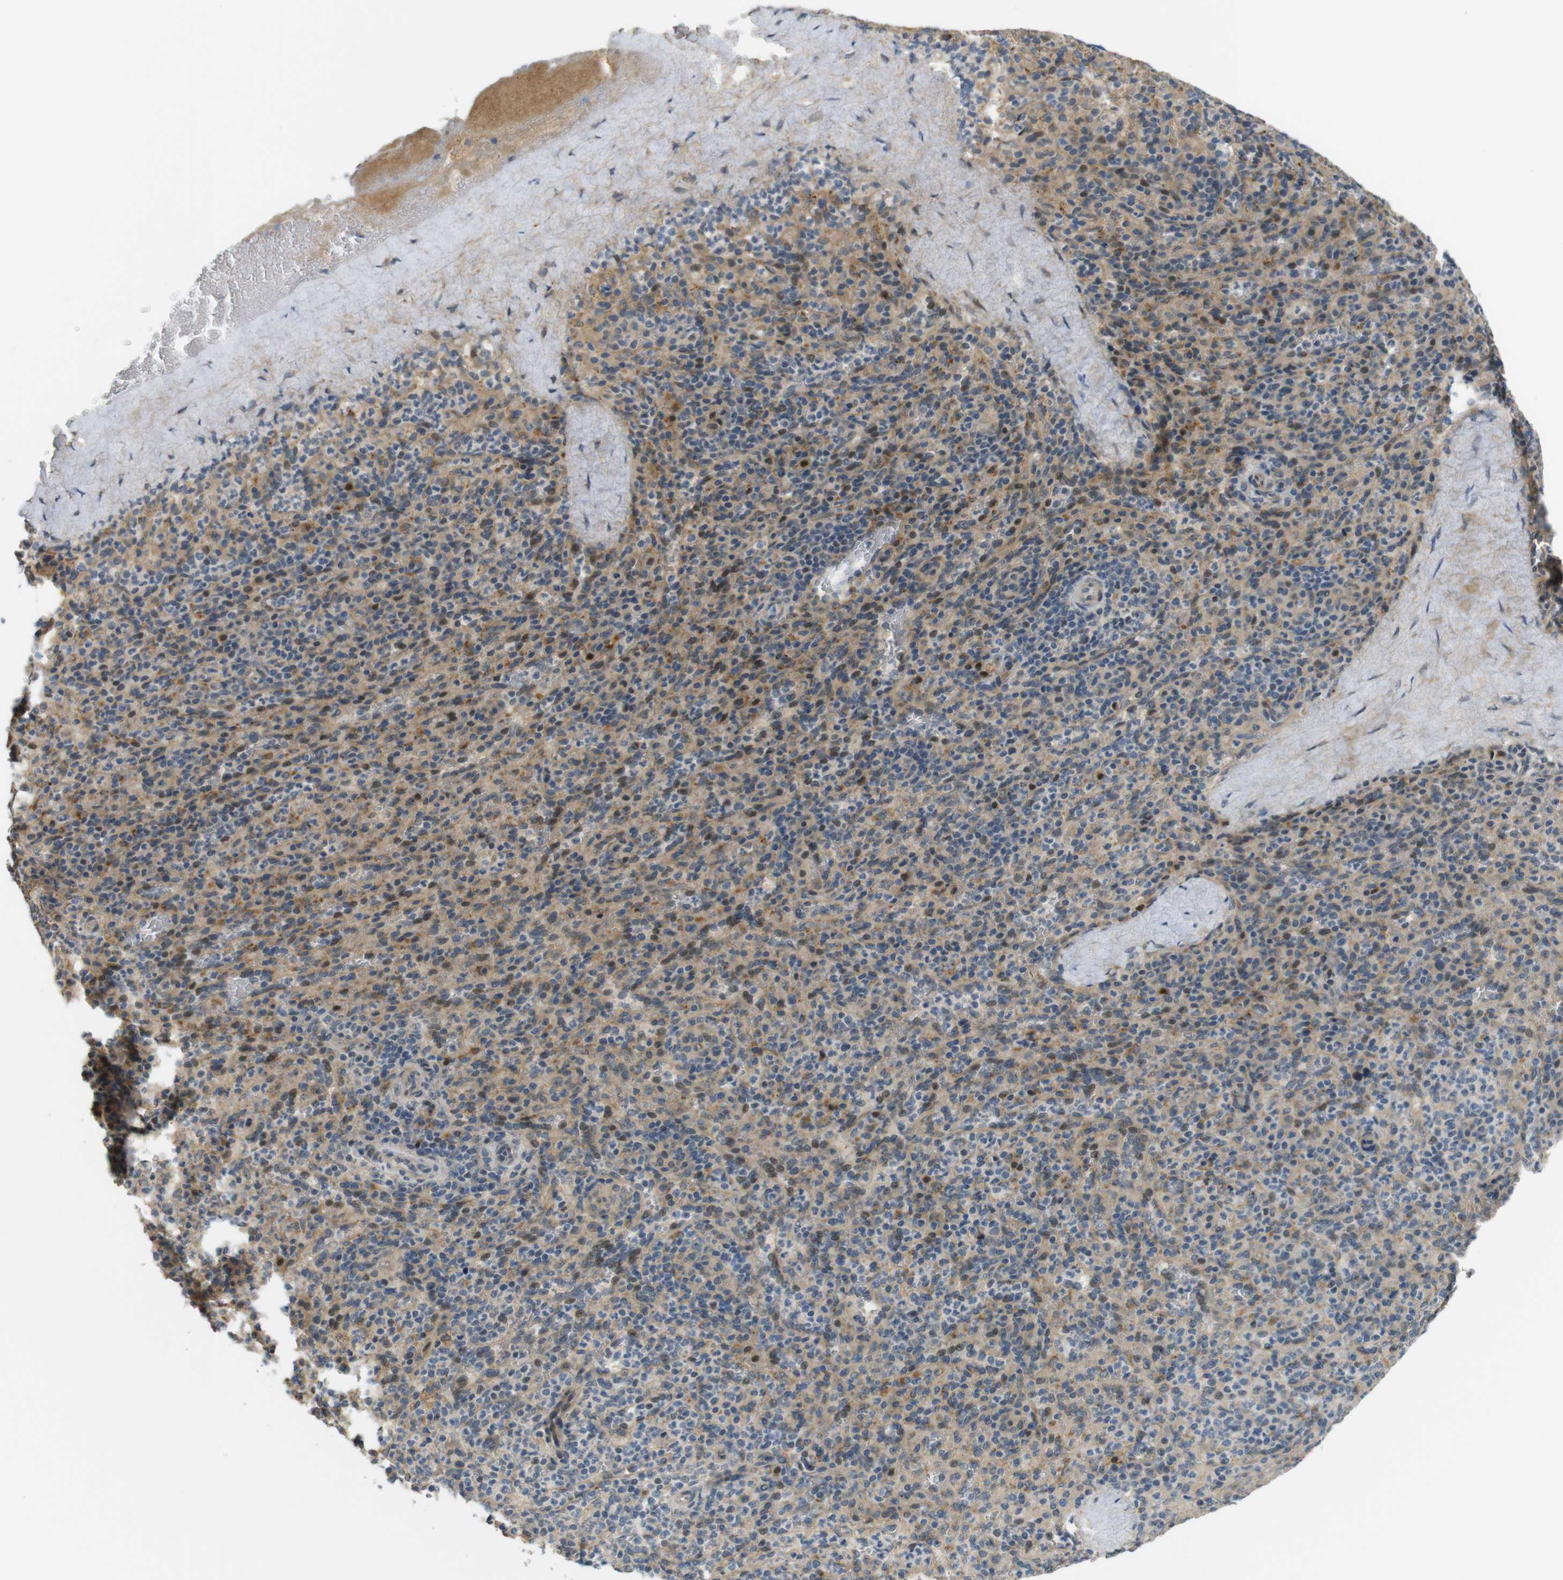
{"staining": {"intensity": "moderate", "quantity": "25%-75%", "location": "cytoplasmic/membranous"}, "tissue": "spleen", "cell_type": "Cells in red pulp", "image_type": "normal", "snomed": [{"axis": "morphology", "description": "Normal tissue, NOS"}, {"axis": "topography", "description": "Spleen"}], "caption": "A high-resolution image shows IHC staining of unremarkable spleen, which exhibits moderate cytoplasmic/membranous expression in about 25%-75% of cells in red pulp.", "gene": "TSPAN9", "patient": {"sex": "male", "age": 36}}